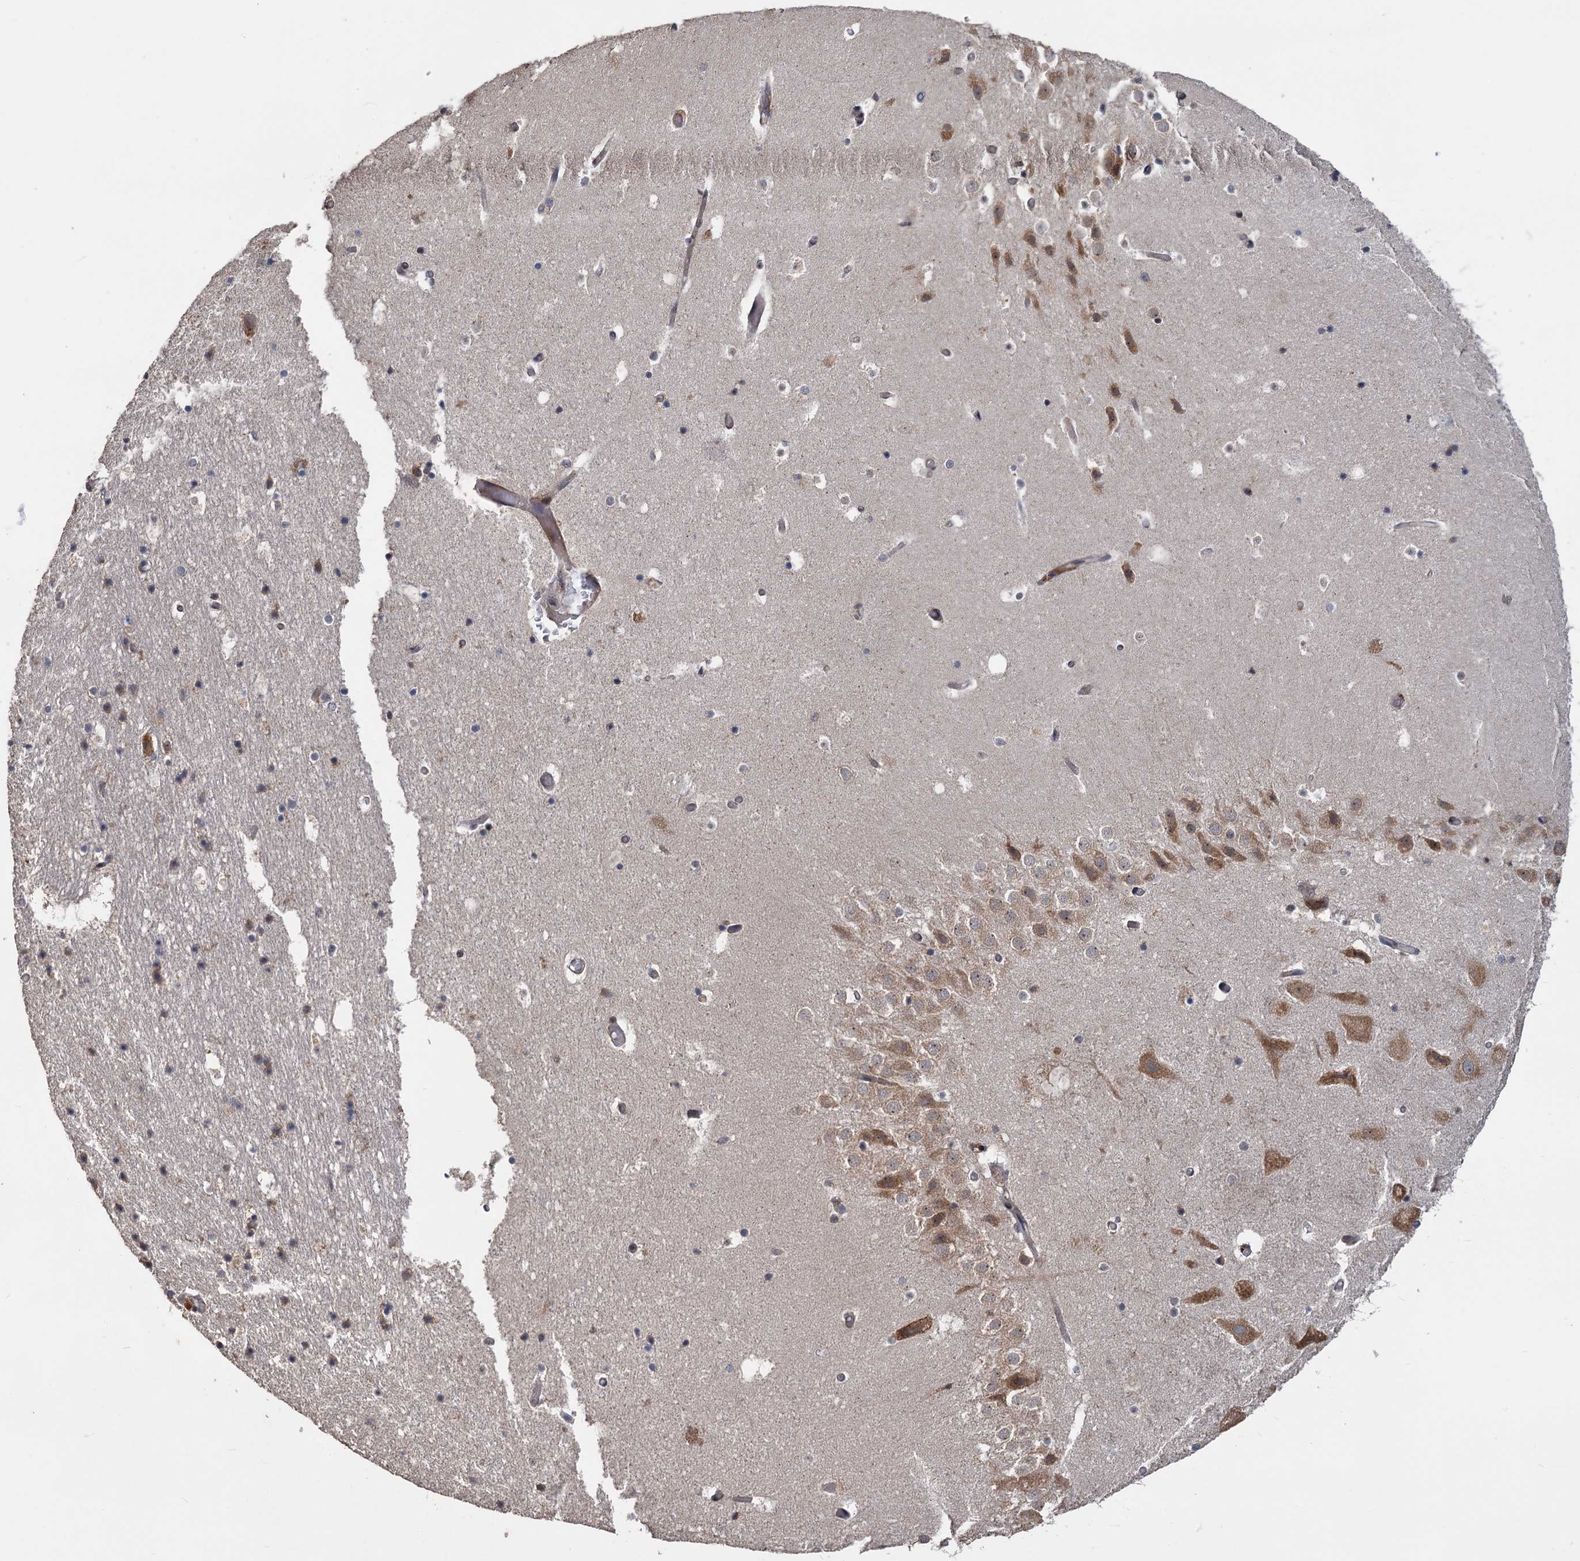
{"staining": {"intensity": "weak", "quantity": "<25%", "location": "cytoplasmic/membranous"}, "tissue": "hippocampus", "cell_type": "Glial cells", "image_type": "normal", "snomed": [{"axis": "morphology", "description": "Normal tissue, NOS"}, {"axis": "topography", "description": "Hippocampus"}], "caption": "The IHC photomicrograph has no significant positivity in glial cells of hippocampus.", "gene": "KANSL2", "patient": {"sex": "female", "age": 52}}